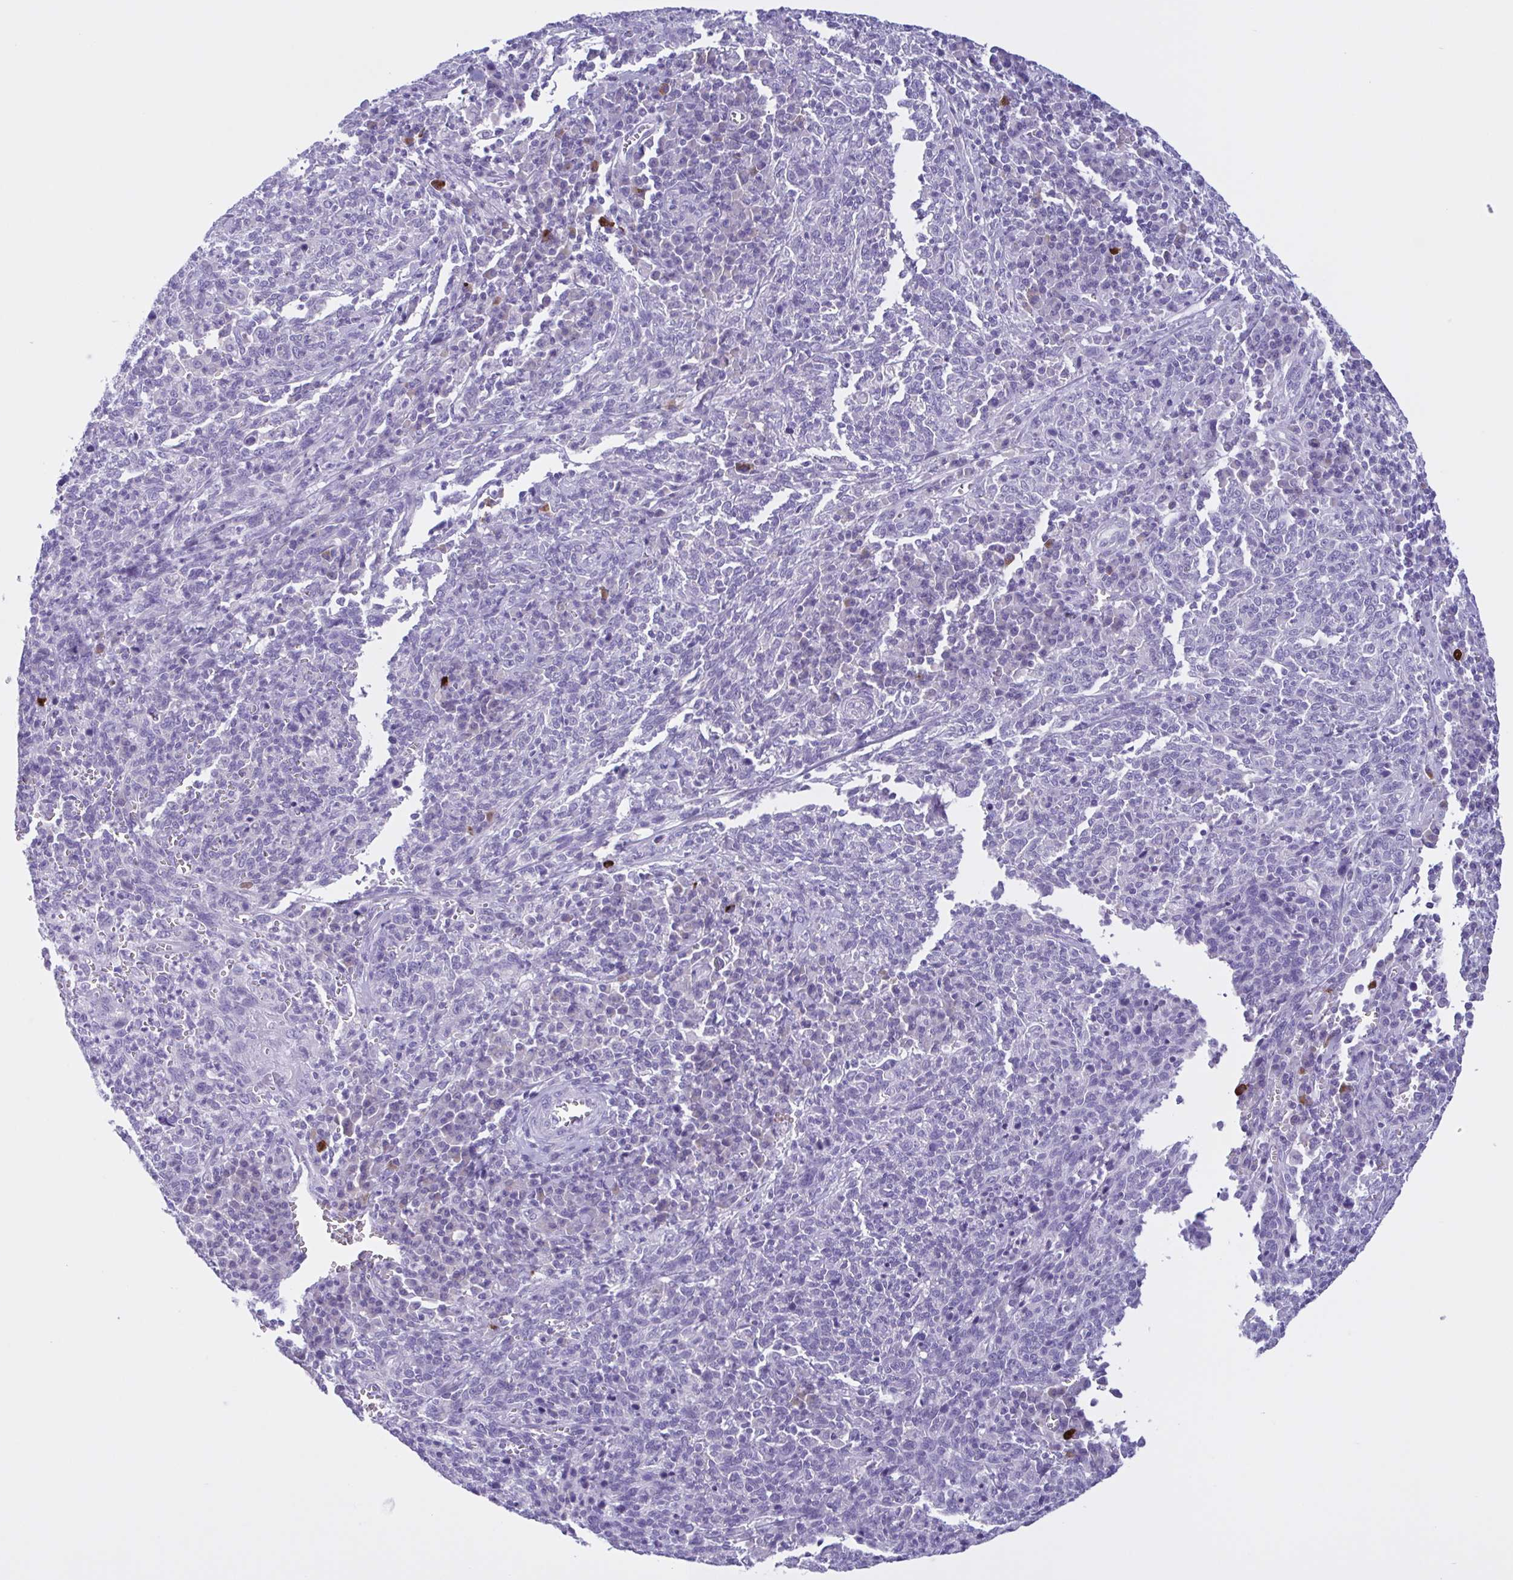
{"staining": {"intensity": "negative", "quantity": "none", "location": "none"}, "tissue": "cervical cancer", "cell_type": "Tumor cells", "image_type": "cancer", "snomed": [{"axis": "morphology", "description": "Squamous cell carcinoma, NOS"}, {"axis": "topography", "description": "Cervix"}], "caption": "The IHC image has no significant expression in tumor cells of cervical squamous cell carcinoma tissue.", "gene": "INAFM1", "patient": {"sex": "female", "age": 46}}